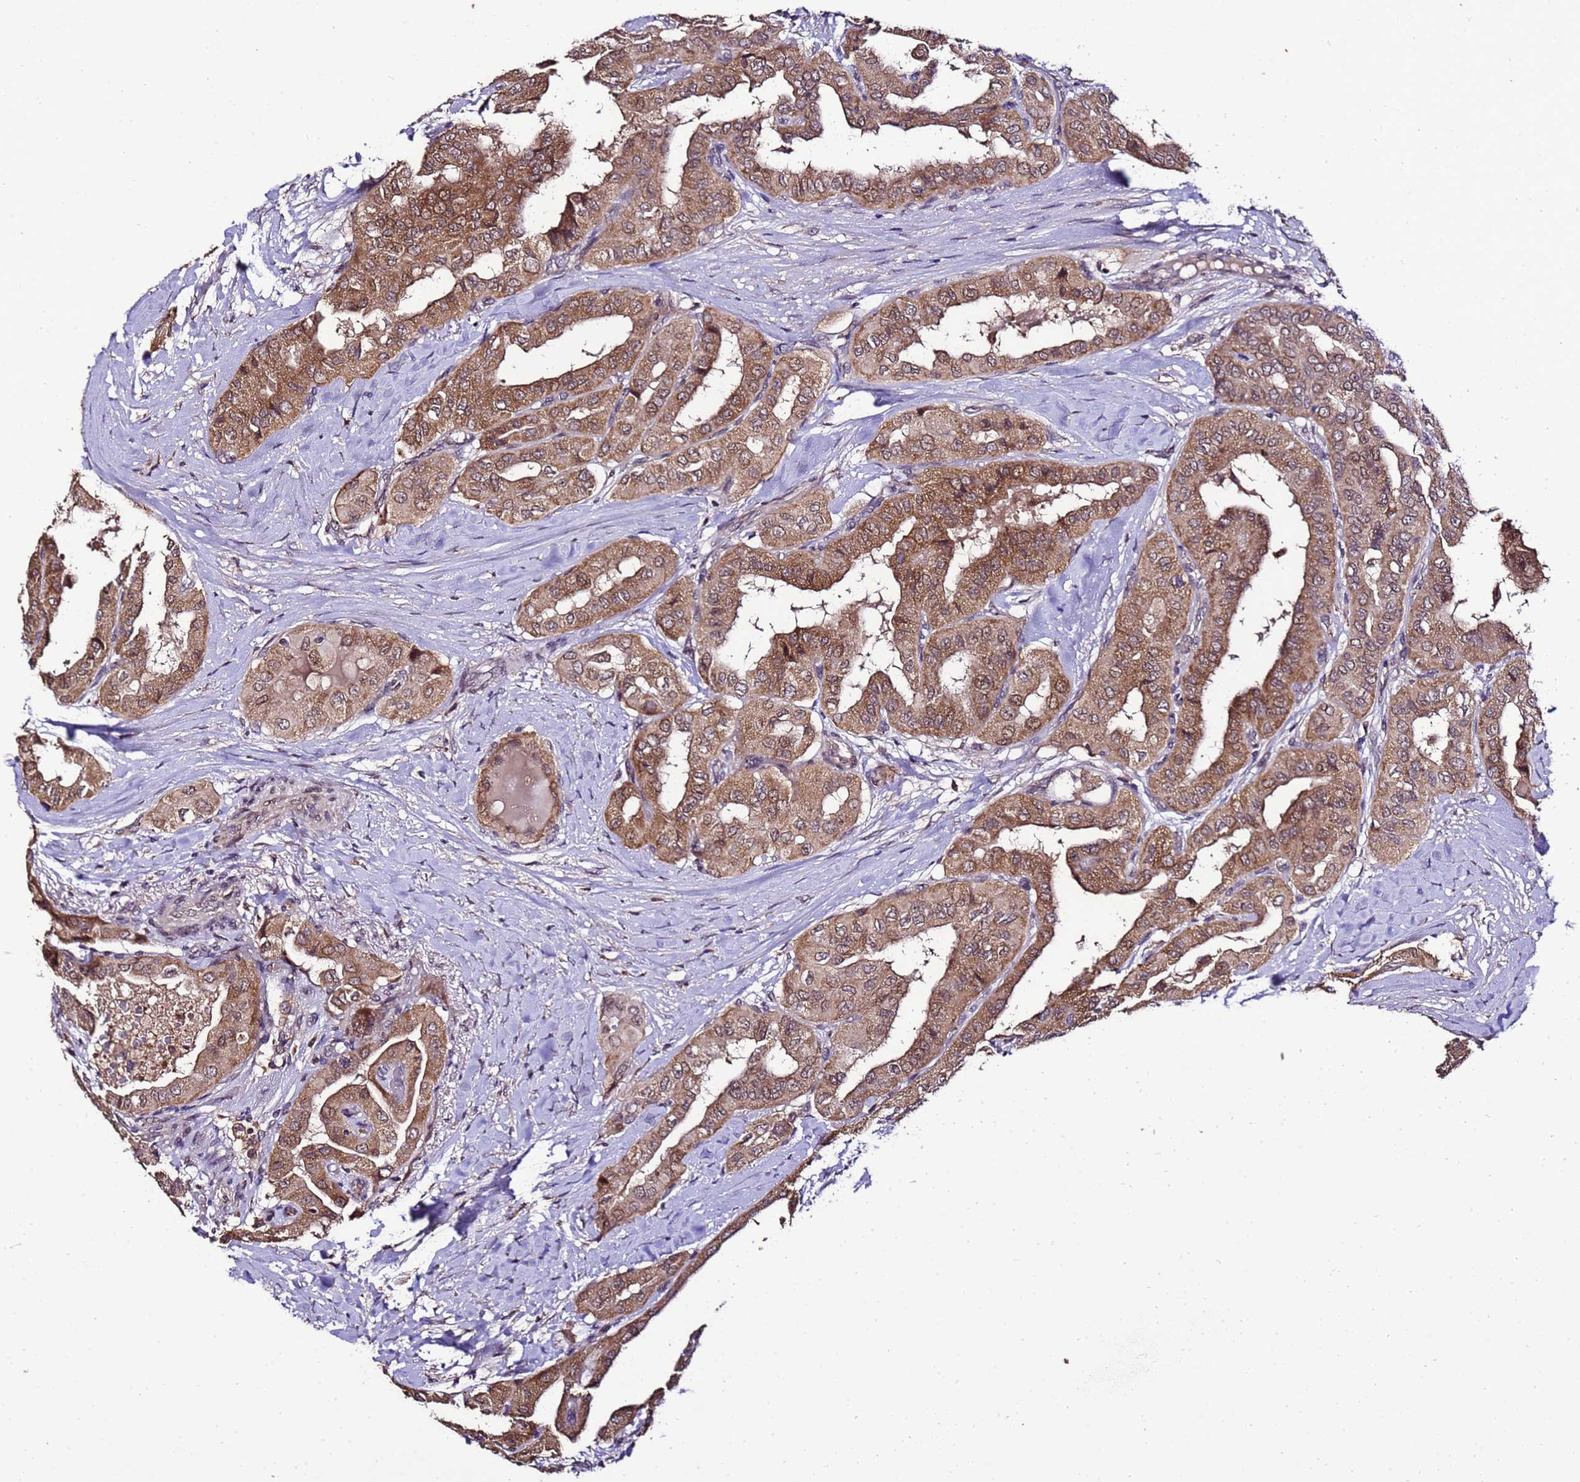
{"staining": {"intensity": "moderate", "quantity": ">75%", "location": "cytoplasmic/membranous,nuclear"}, "tissue": "thyroid cancer", "cell_type": "Tumor cells", "image_type": "cancer", "snomed": [{"axis": "morphology", "description": "Papillary adenocarcinoma, NOS"}, {"axis": "topography", "description": "Thyroid gland"}], "caption": "A medium amount of moderate cytoplasmic/membranous and nuclear staining is identified in about >75% of tumor cells in thyroid cancer (papillary adenocarcinoma) tissue.", "gene": "ZNF329", "patient": {"sex": "female", "age": 59}}